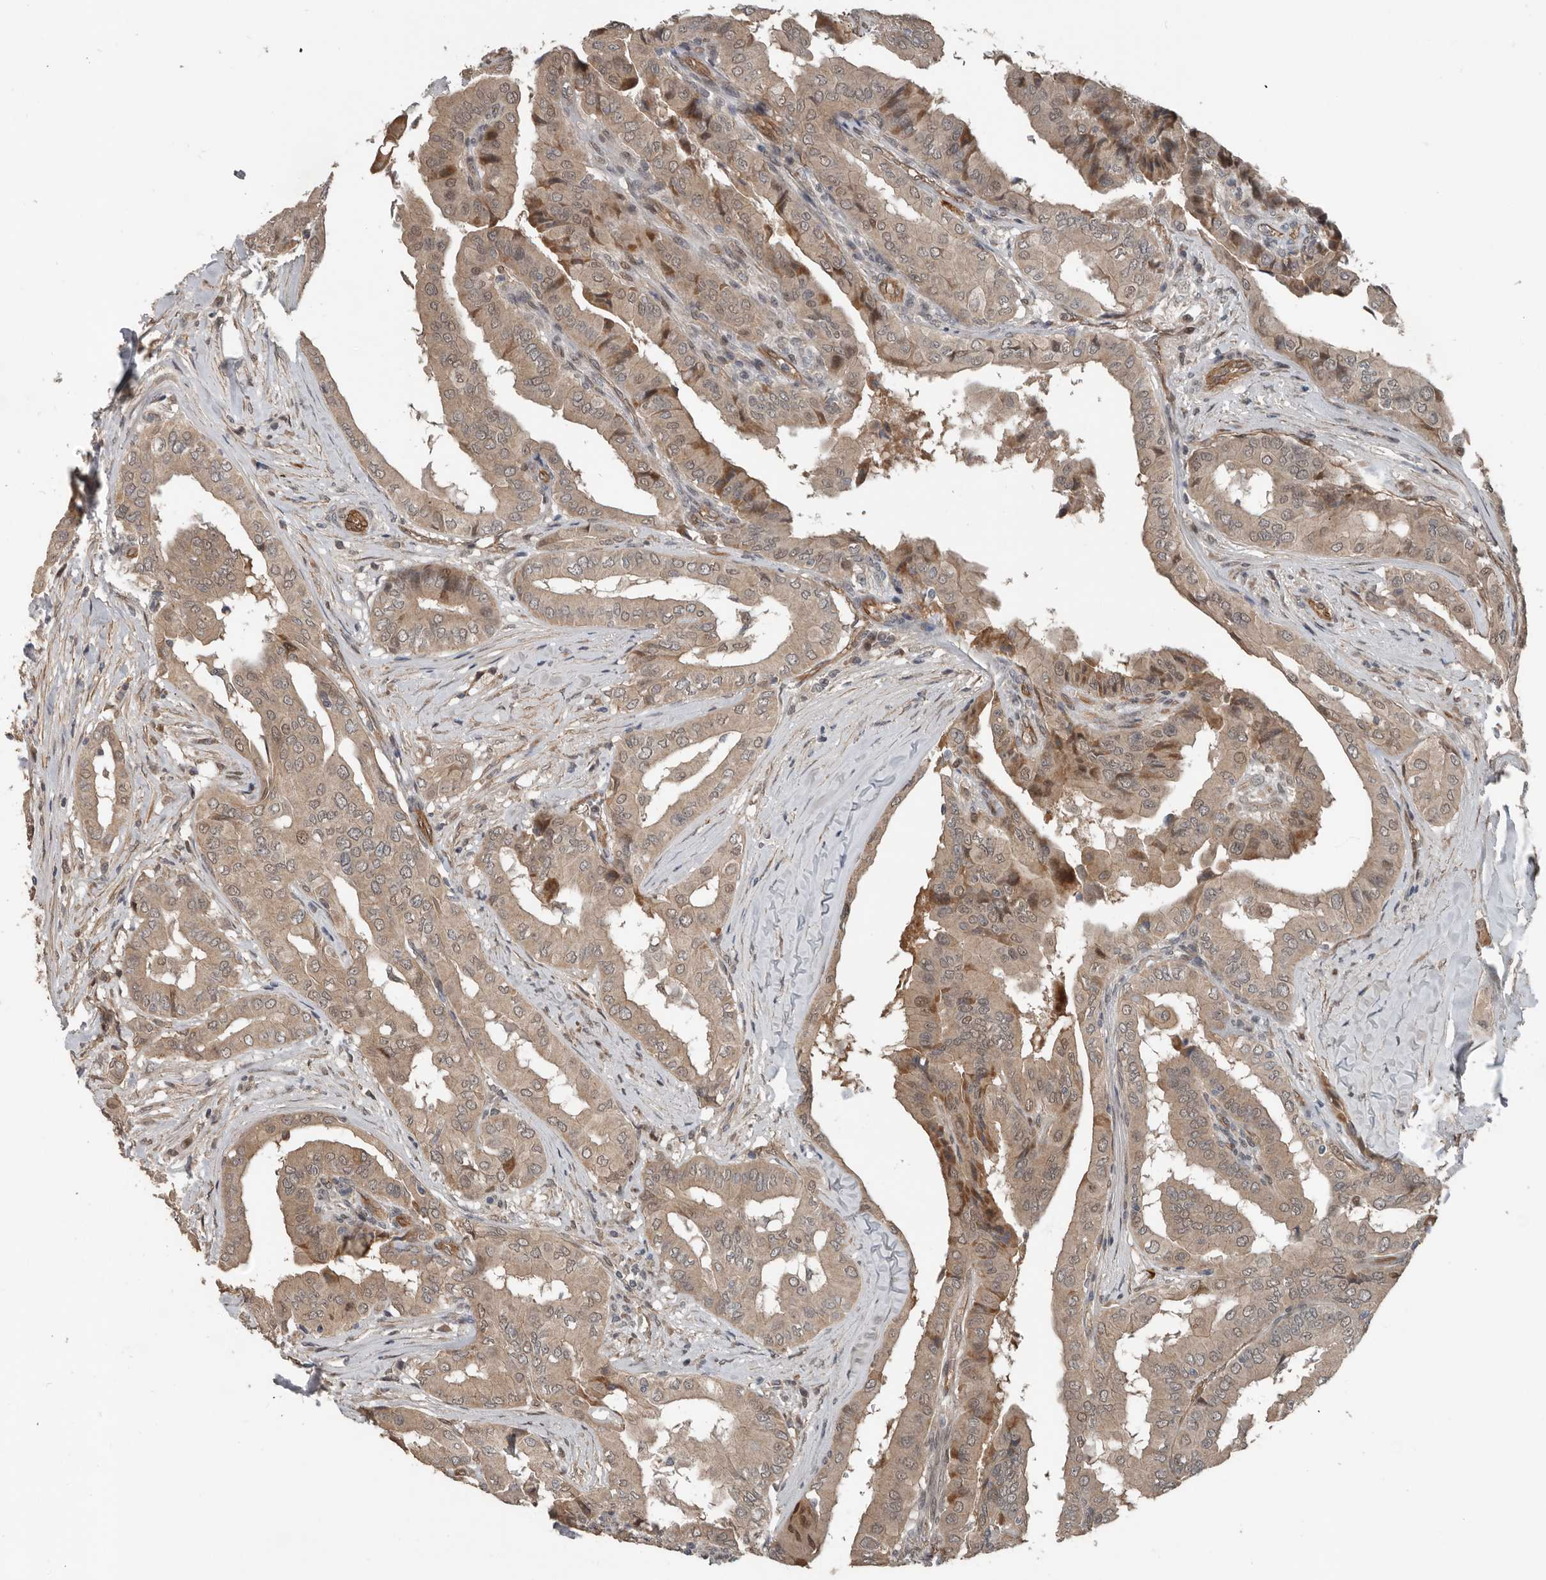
{"staining": {"intensity": "moderate", "quantity": ">75%", "location": "cytoplasmic/membranous,nuclear"}, "tissue": "thyroid cancer", "cell_type": "Tumor cells", "image_type": "cancer", "snomed": [{"axis": "morphology", "description": "Papillary adenocarcinoma, NOS"}, {"axis": "topography", "description": "Thyroid gland"}], "caption": "This histopathology image reveals immunohistochemistry (IHC) staining of thyroid papillary adenocarcinoma, with medium moderate cytoplasmic/membranous and nuclear expression in about >75% of tumor cells.", "gene": "YOD1", "patient": {"sex": "male", "age": 33}}